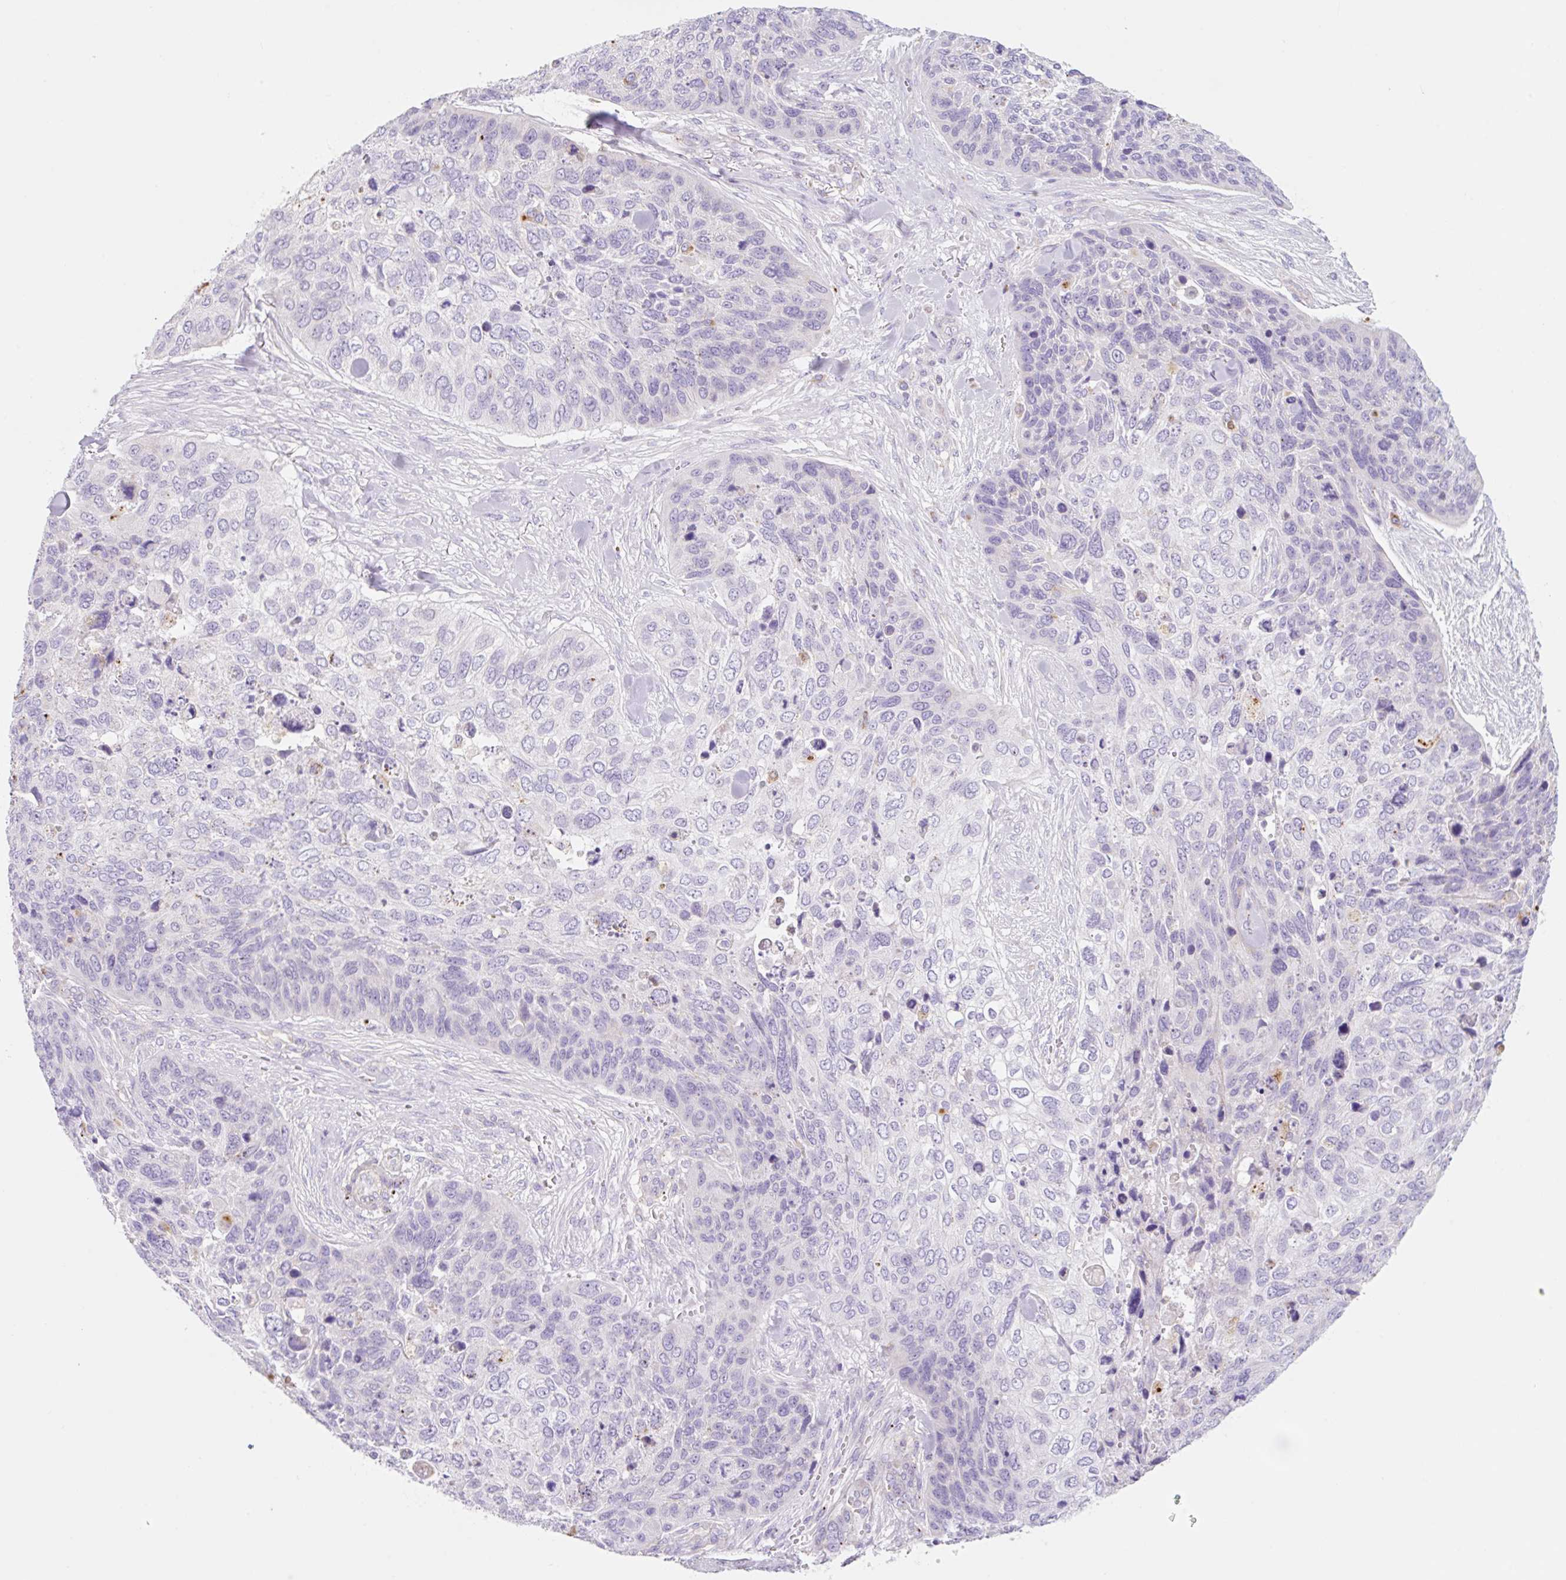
{"staining": {"intensity": "negative", "quantity": "none", "location": "none"}, "tissue": "skin cancer", "cell_type": "Tumor cells", "image_type": "cancer", "snomed": [{"axis": "morphology", "description": "Basal cell carcinoma"}, {"axis": "topography", "description": "Skin"}], "caption": "This is an IHC histopathology image of skin cancer (basal cell carcinoma). There is no positivity in tumor cells.", "gene": "CLEC3A", "patient": {"sex": "female", "age": 74}}